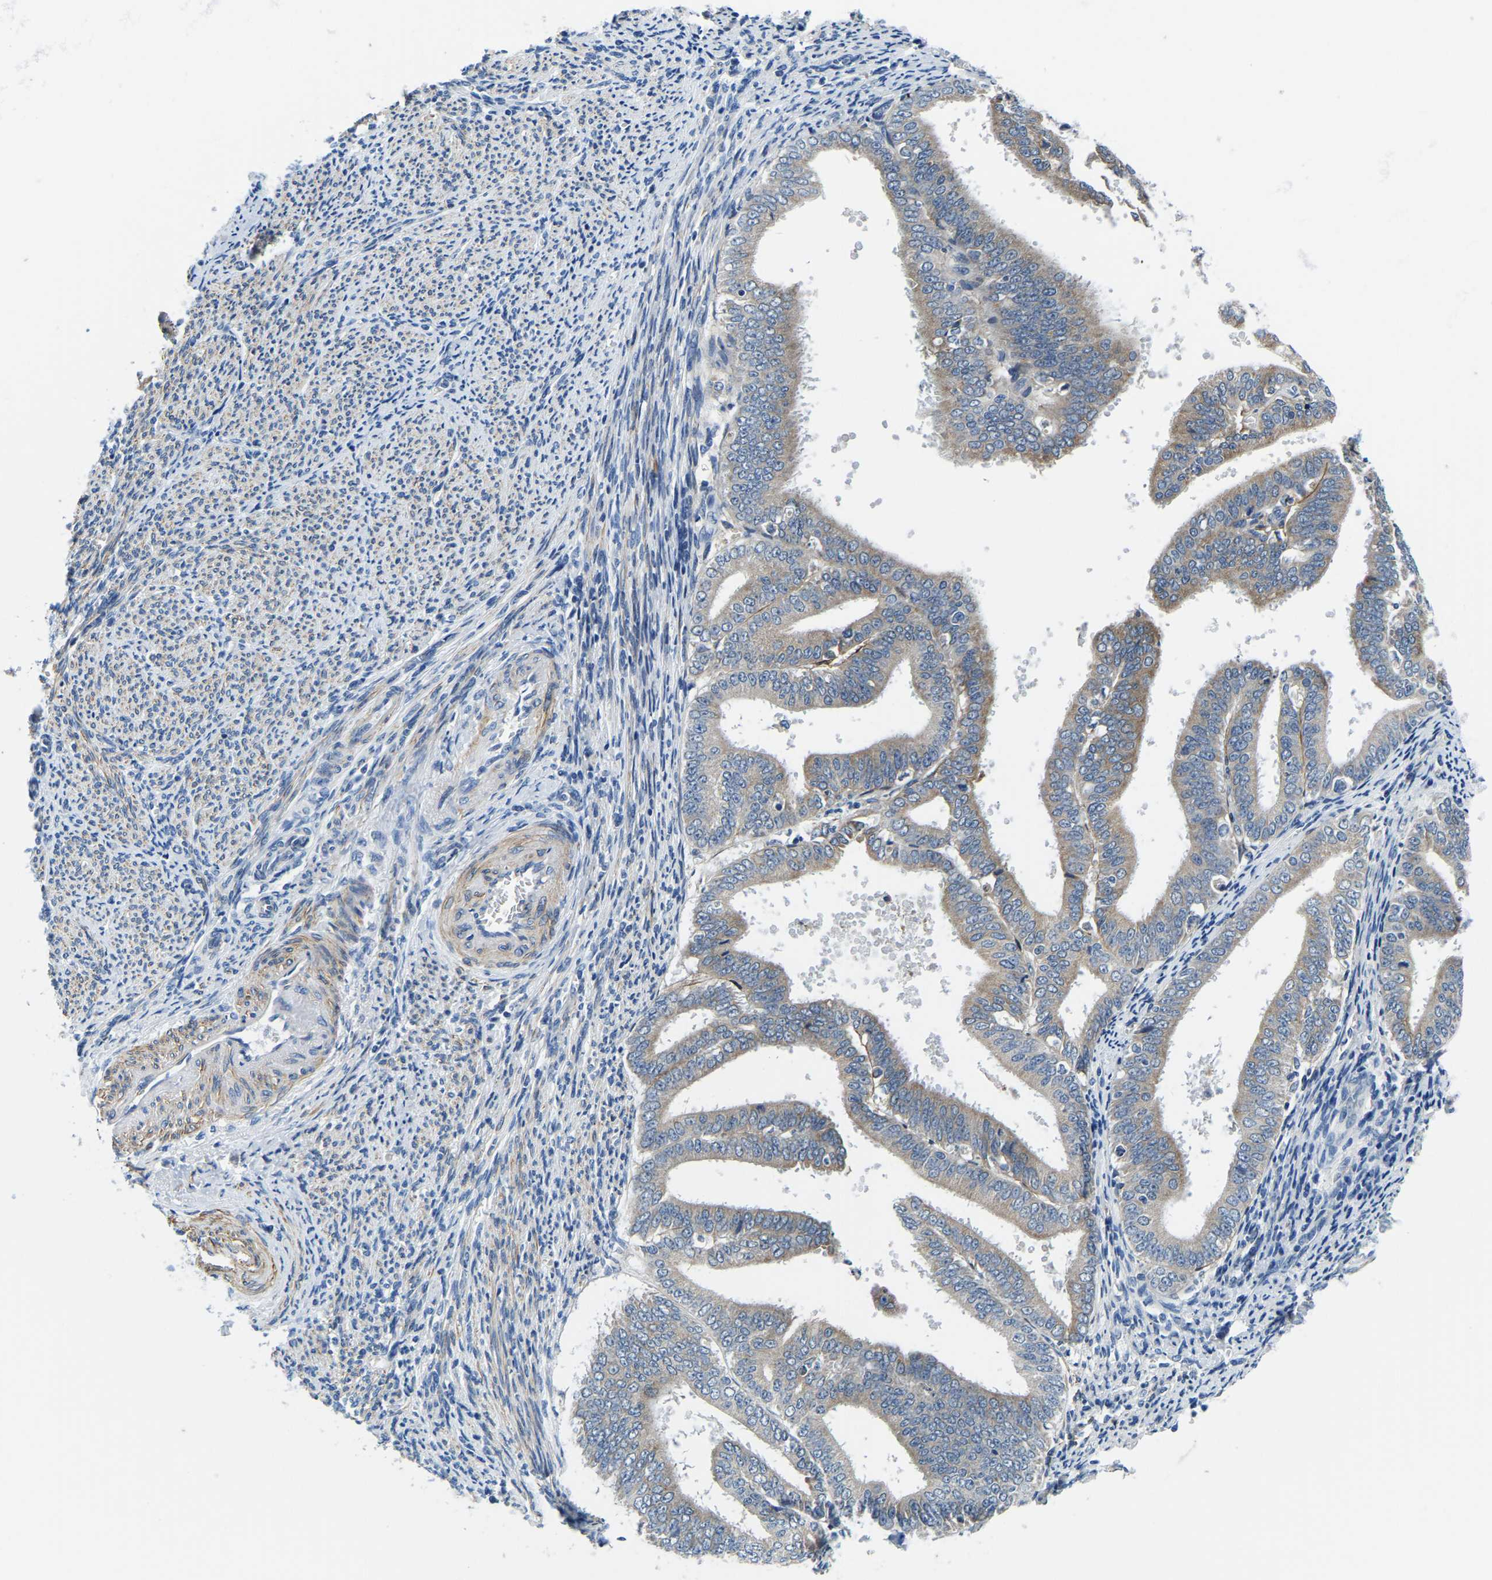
{"staining": {"intensity": "weak", "quantity": "<25%", "location": "cytoplasmic/membranous"}, "tissue": "endometrial cancer", "cell_type": "Tumor cells", "image_type": "cancer", "snomed": [{"axis": "morphology", "description": "Adenocarcinoma, NOS"}, {"axis": "topography", "description": "Endometrium"}], "caption": "A micrograph of human endometrial cancer is negative for staining in tumor cells.", "gene": "LIAS", "patient": {"sex": "female", "age": 63}}